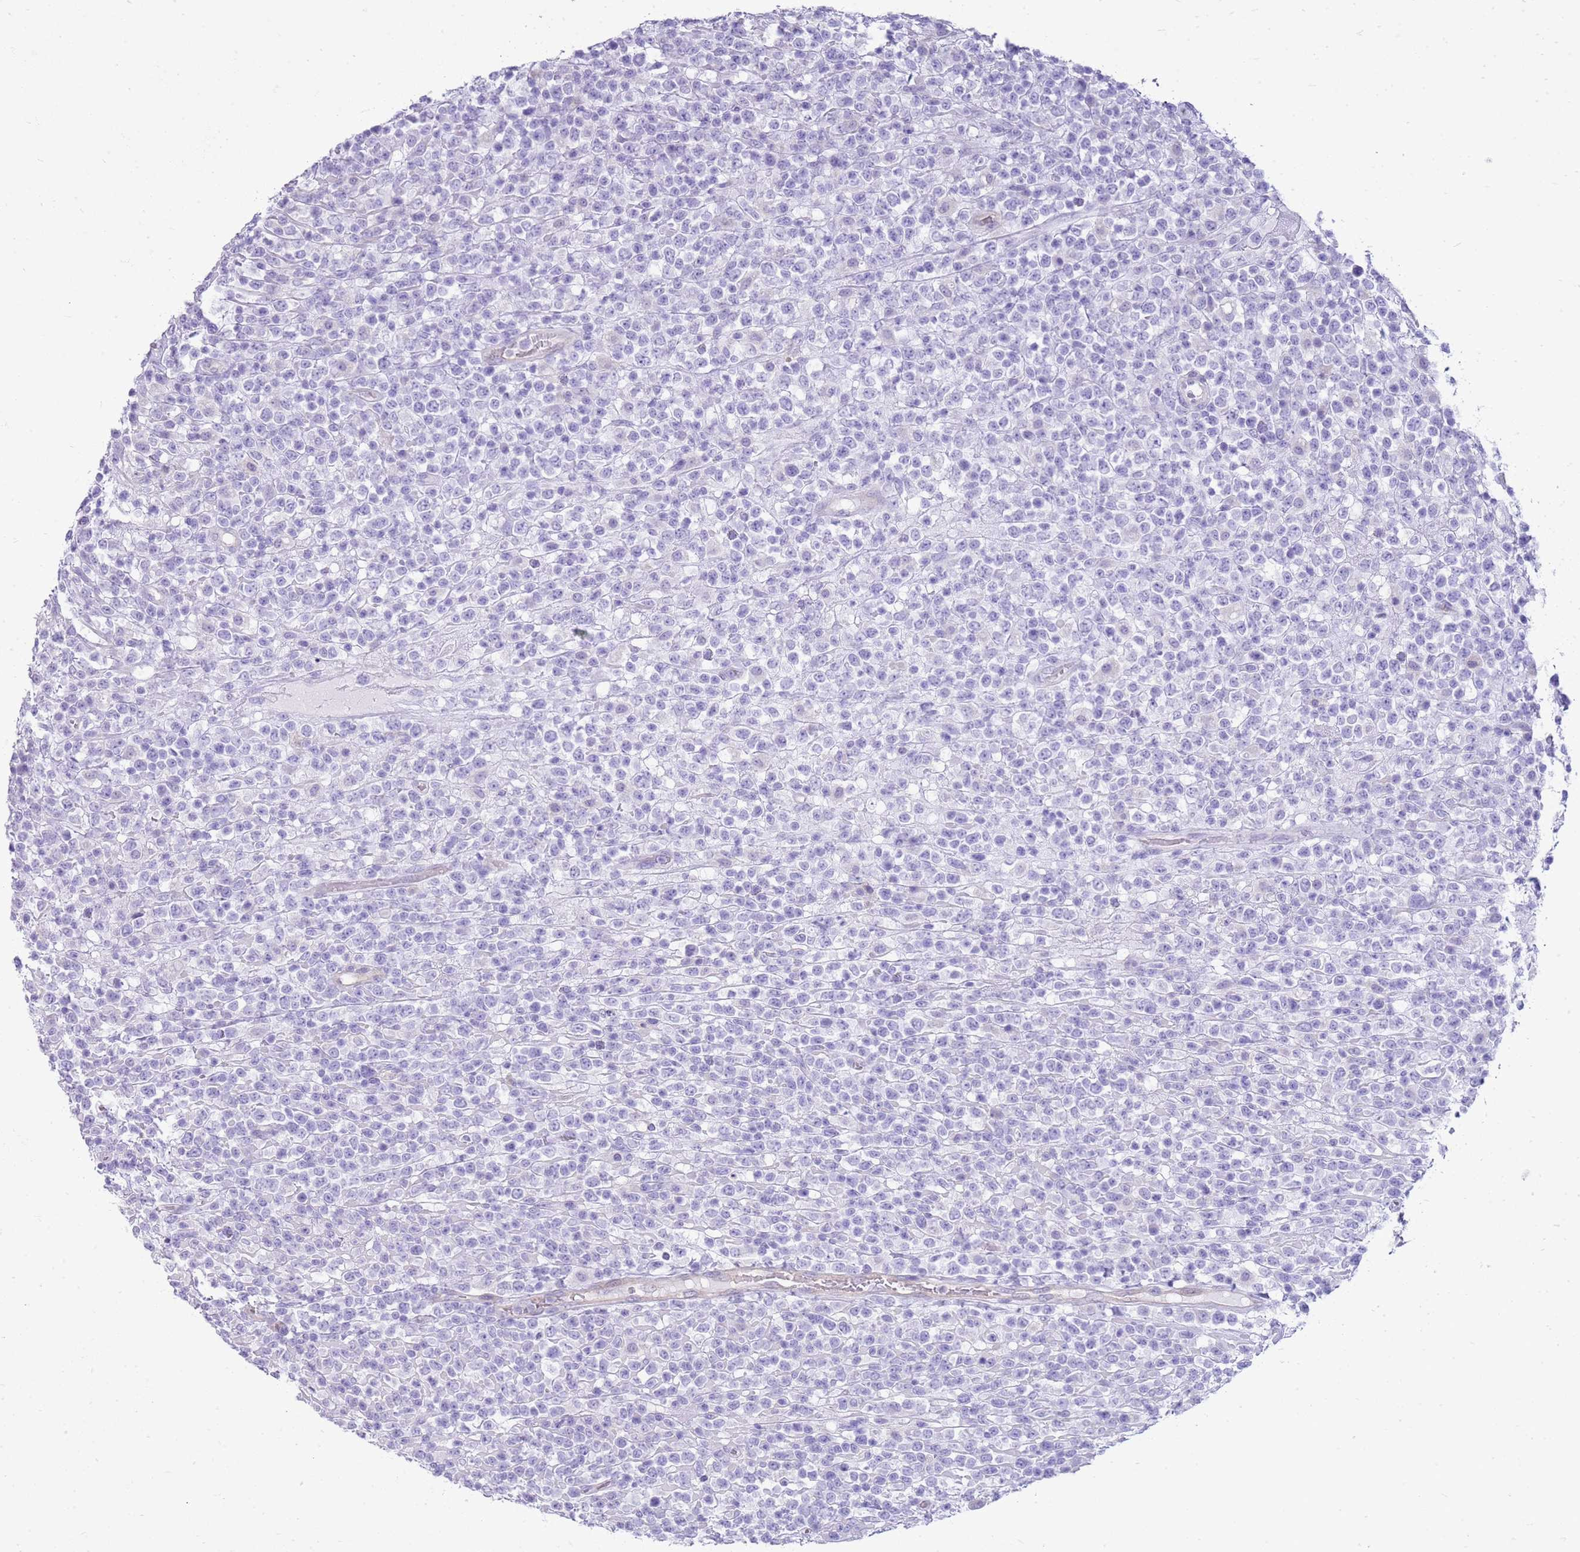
{"staining": {"intensity": "negative", "quantity": "none", "location": "none"}, "tissue": "lymphoma", "cell_type": "Tumor cells", "image_type": "cancer", "snomed": [{"axis": "morphology", "description": "Malignant lymphoma, non-Hodgkin's type, High grade"}, {"axis": "topography", "description": "Colon"}], "caption": "The image exhibits no significant staining in tumor cells of lymphoma. (Immunohistochemistry (ihc), brightfield microscopy, high magnification).", "gene": "SULT1E1", "patient": {"sex": "female", "age": 53}}